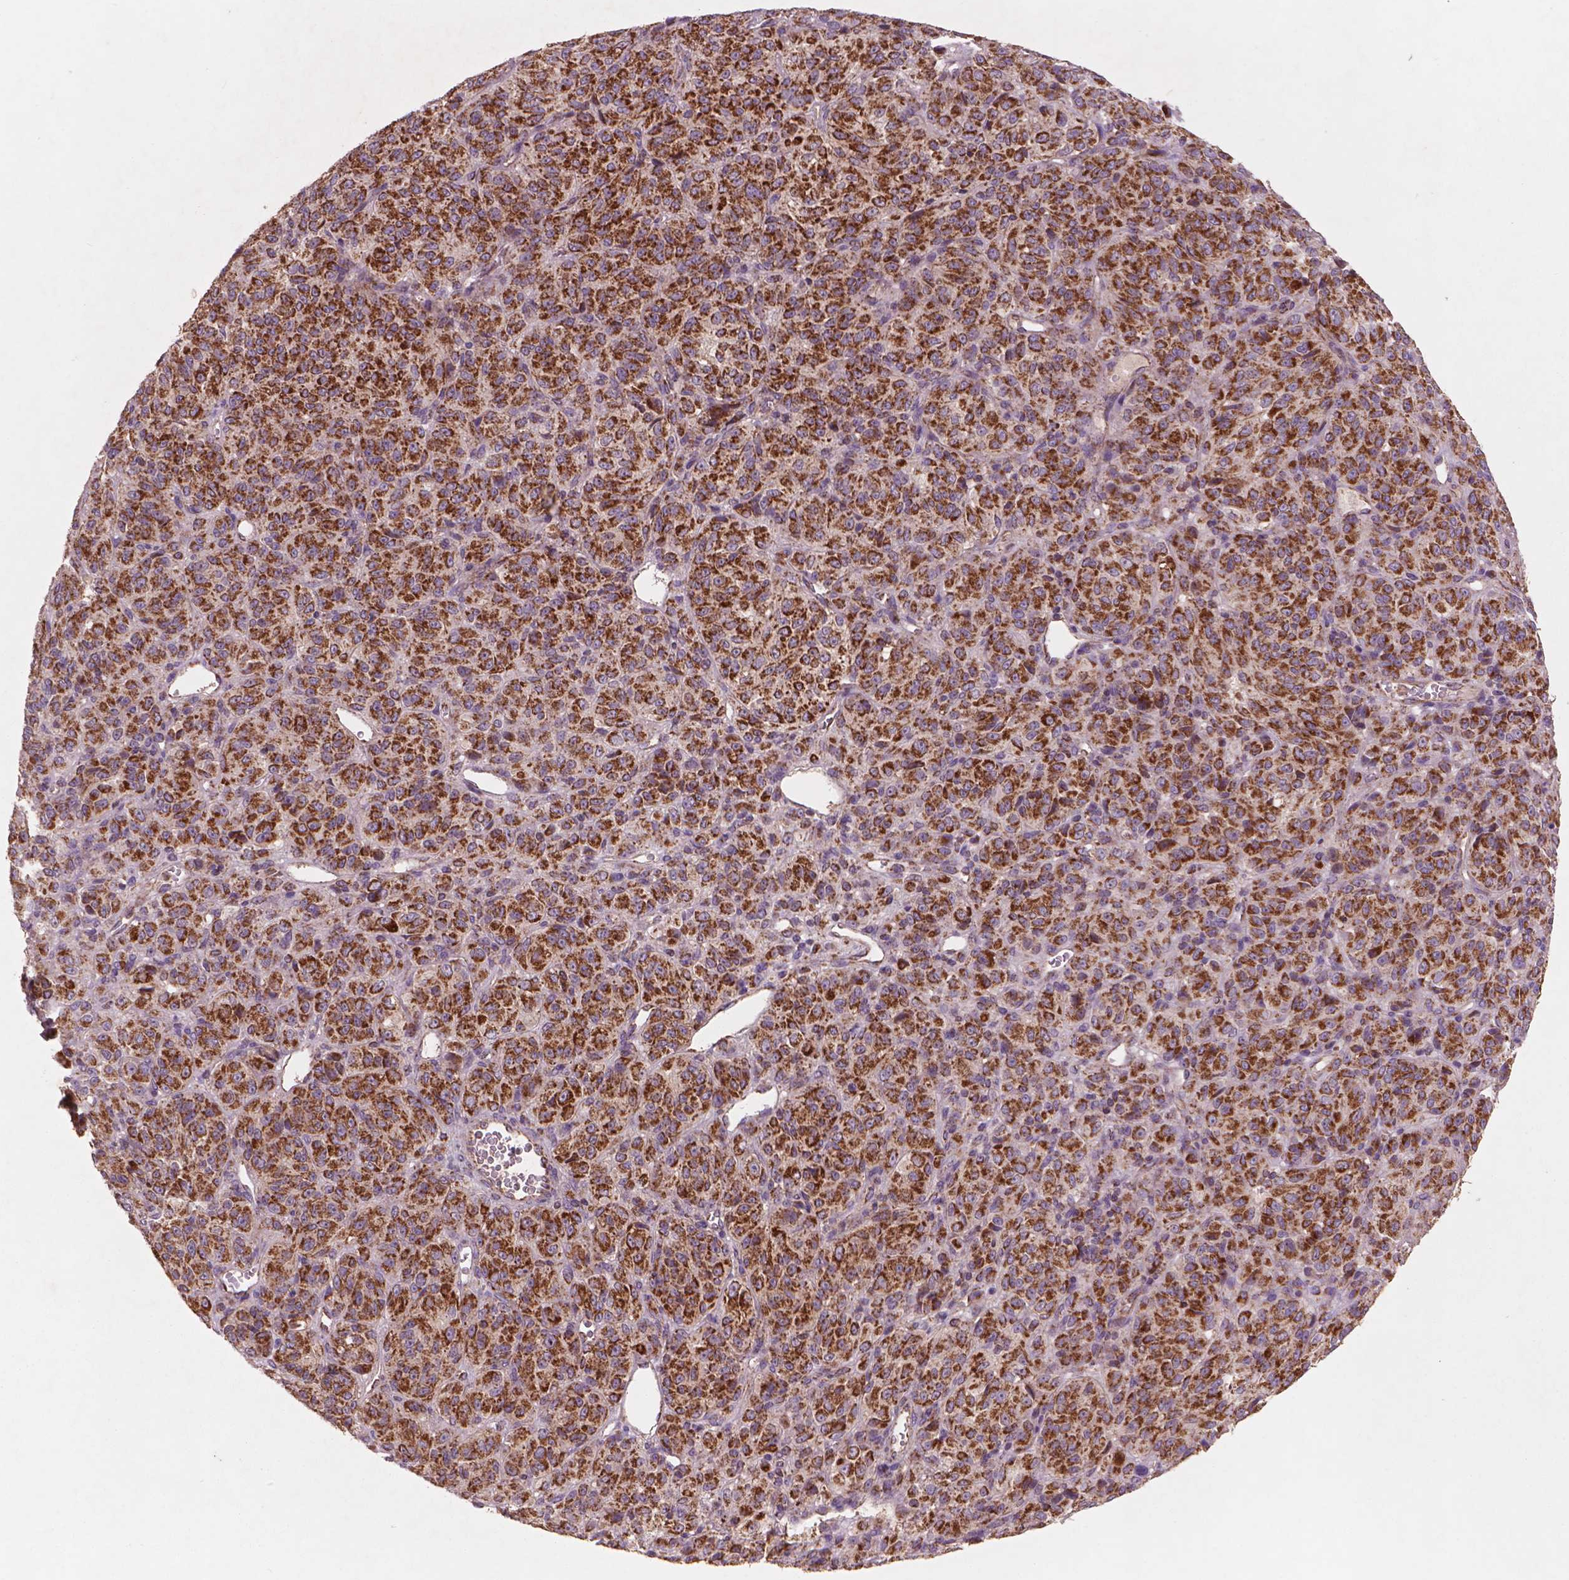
{"staining": {"intensity": "strong", "quantity": ">75%", "location": "cytoplasmic/membranous"}, "tissue": "melanoma", "cell_type": "Tumor cells", "image_type": "cancer", "snomed": [{"axis": "morphology", "description": "Malignant melanoma, Metastatic site"}, {"axis": "topography", "description": "Brain"}], "caption": "Protein staining demonstrates strong cytoplasmic/membranous expression in approximately >75% of tumor cells in malignant melanoma (metastatic site).", "gene": "NLRX1", "patient": {"sex": "female", "age": 56}}